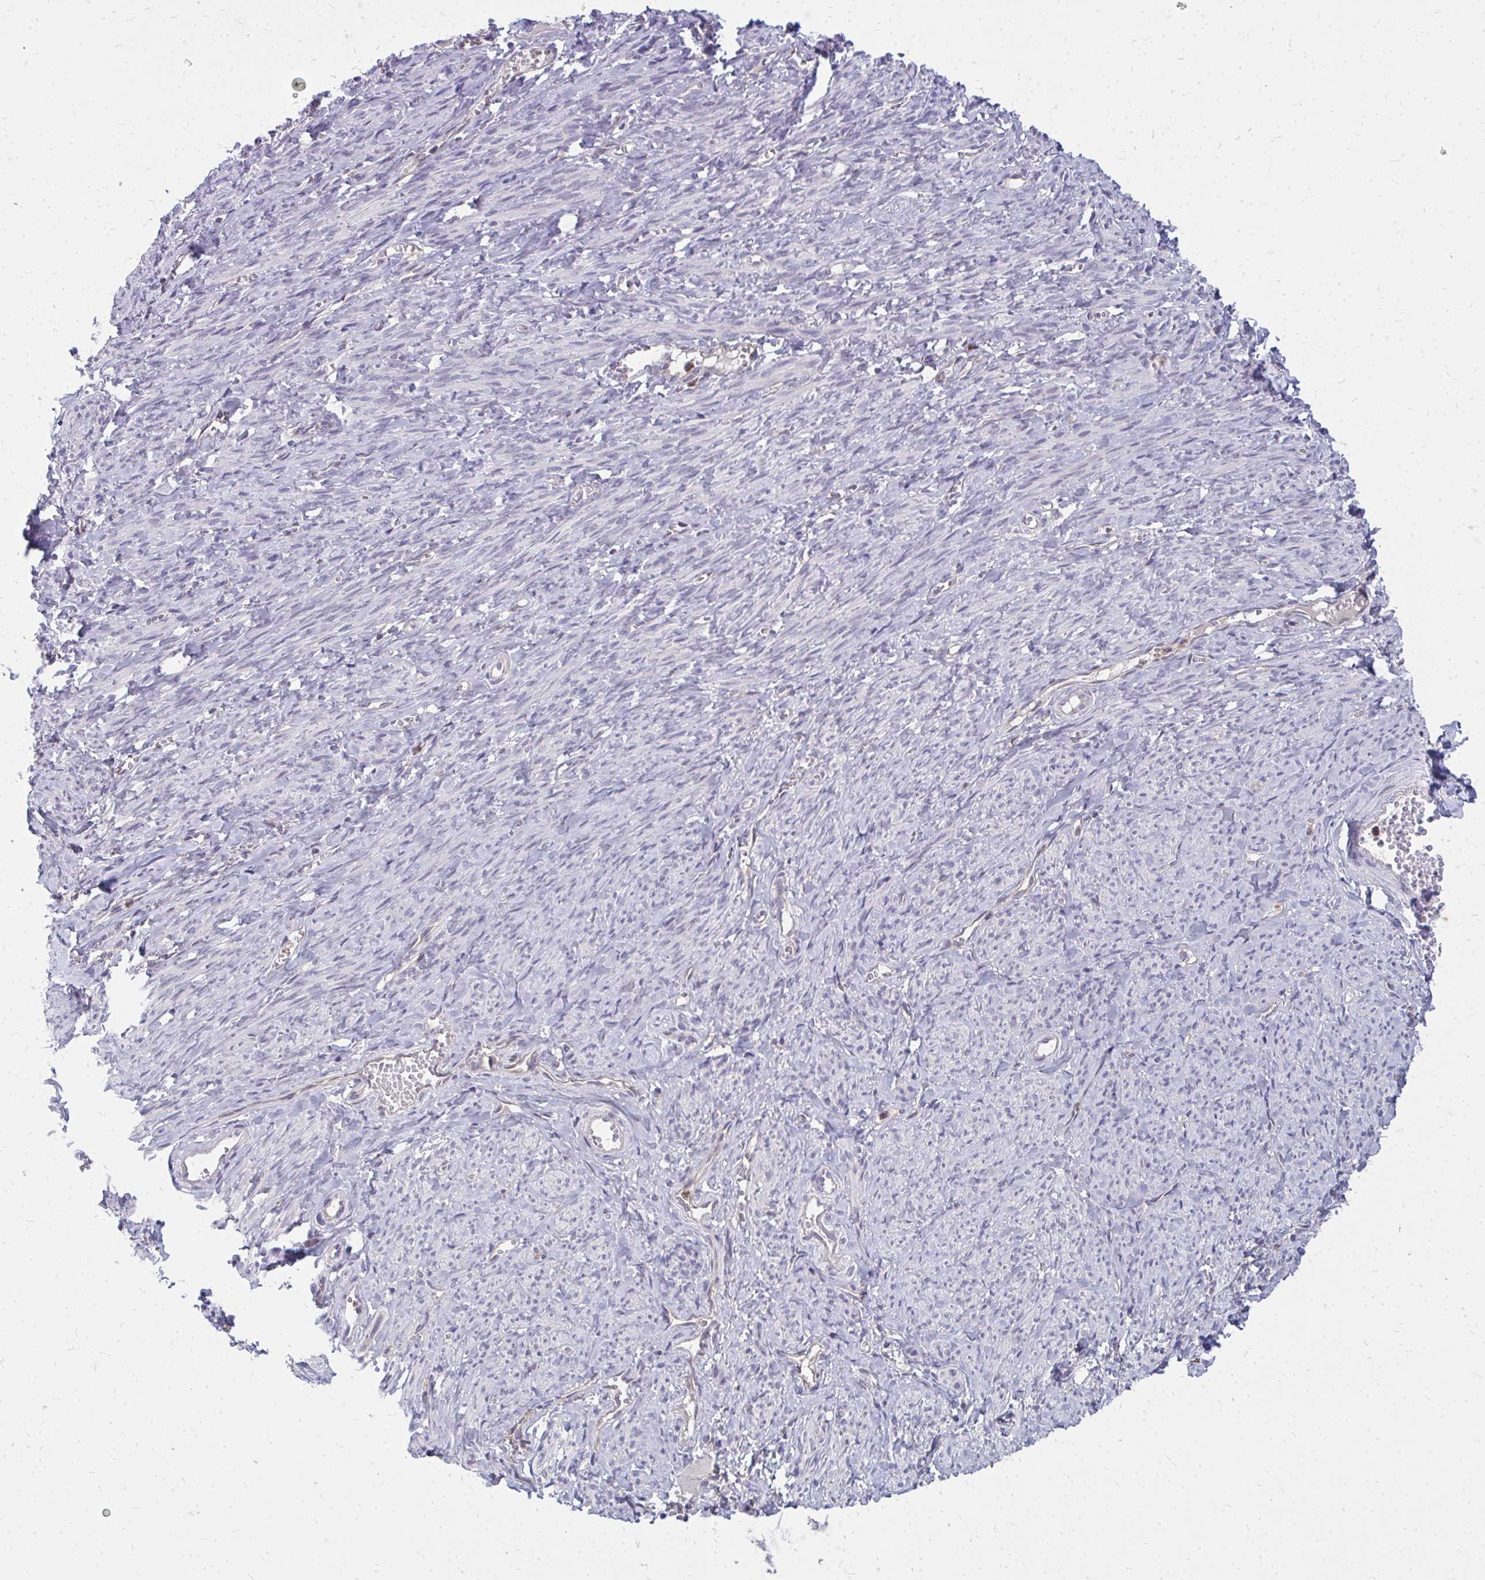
{"staining": {"intensity": "weak", "quantity": "<25%", "location": "cytoplasmic/membranous"}, "tissue": "smooth muscle", "cell_type": "Smooth muscle cells", "image_type": "normal", "snomed": [{"axis": "morphology", "description": "Normal tissue, NOS"}, {"axis": "topography", "description": "Smooth muscle"}], "caption": "The immunohistochemistry micrograph has no significant staining in smooth muscle cells of smooth muscle. Brightfield microscopy of immunohistochemistry stained with DAB (brown) and hematoxylin (blue), captured at high magnification.", "gene": "ACSL5", "patient": {"sex": "female", "age": 65}}